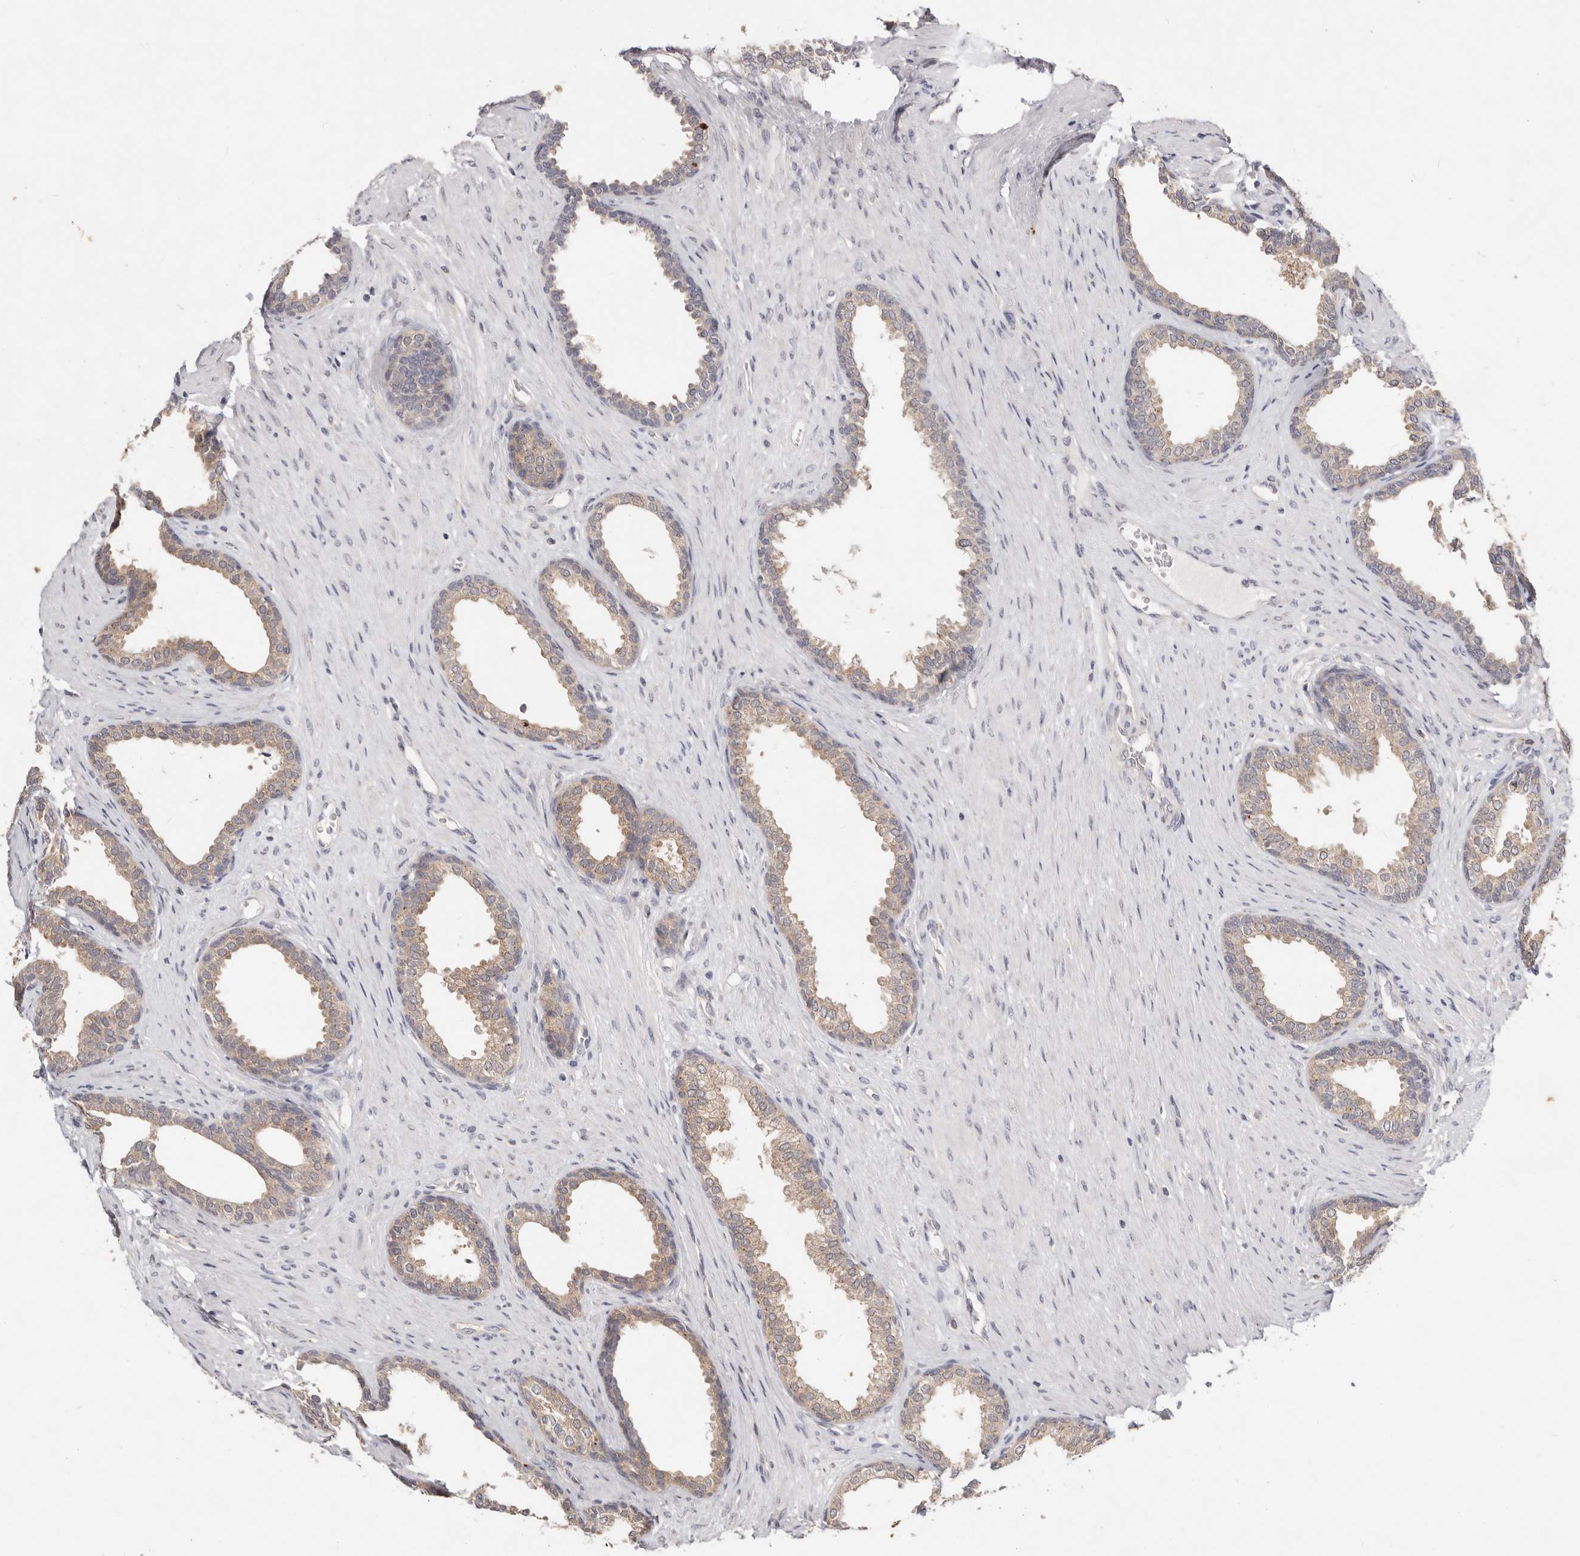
{"staining": {"intensity": "weak", "quantity": "25%-75%", "location": "cytoplasmic/membranous"}, "tissue": "prostate", "cell_type": "Glandular cells", "image_type": "normal", "snomed": [{"axis": "morphology", "description": "Normal tissue, NOS"}, {"axis": "topography", "description": "Prostate"}], "caption": "Normal prostate was stained to show a protein in brown. There is low levels of weak cytoplasmic/membranous positivity in approximately 25%-75% of glandular cells. The protein is stained brown, and the nuclei are stained in blue (DAB IHC with brightfield microscopy, high magnification).", "gene": "WDR77", "patient": {"sex": "male", "age": 76}}